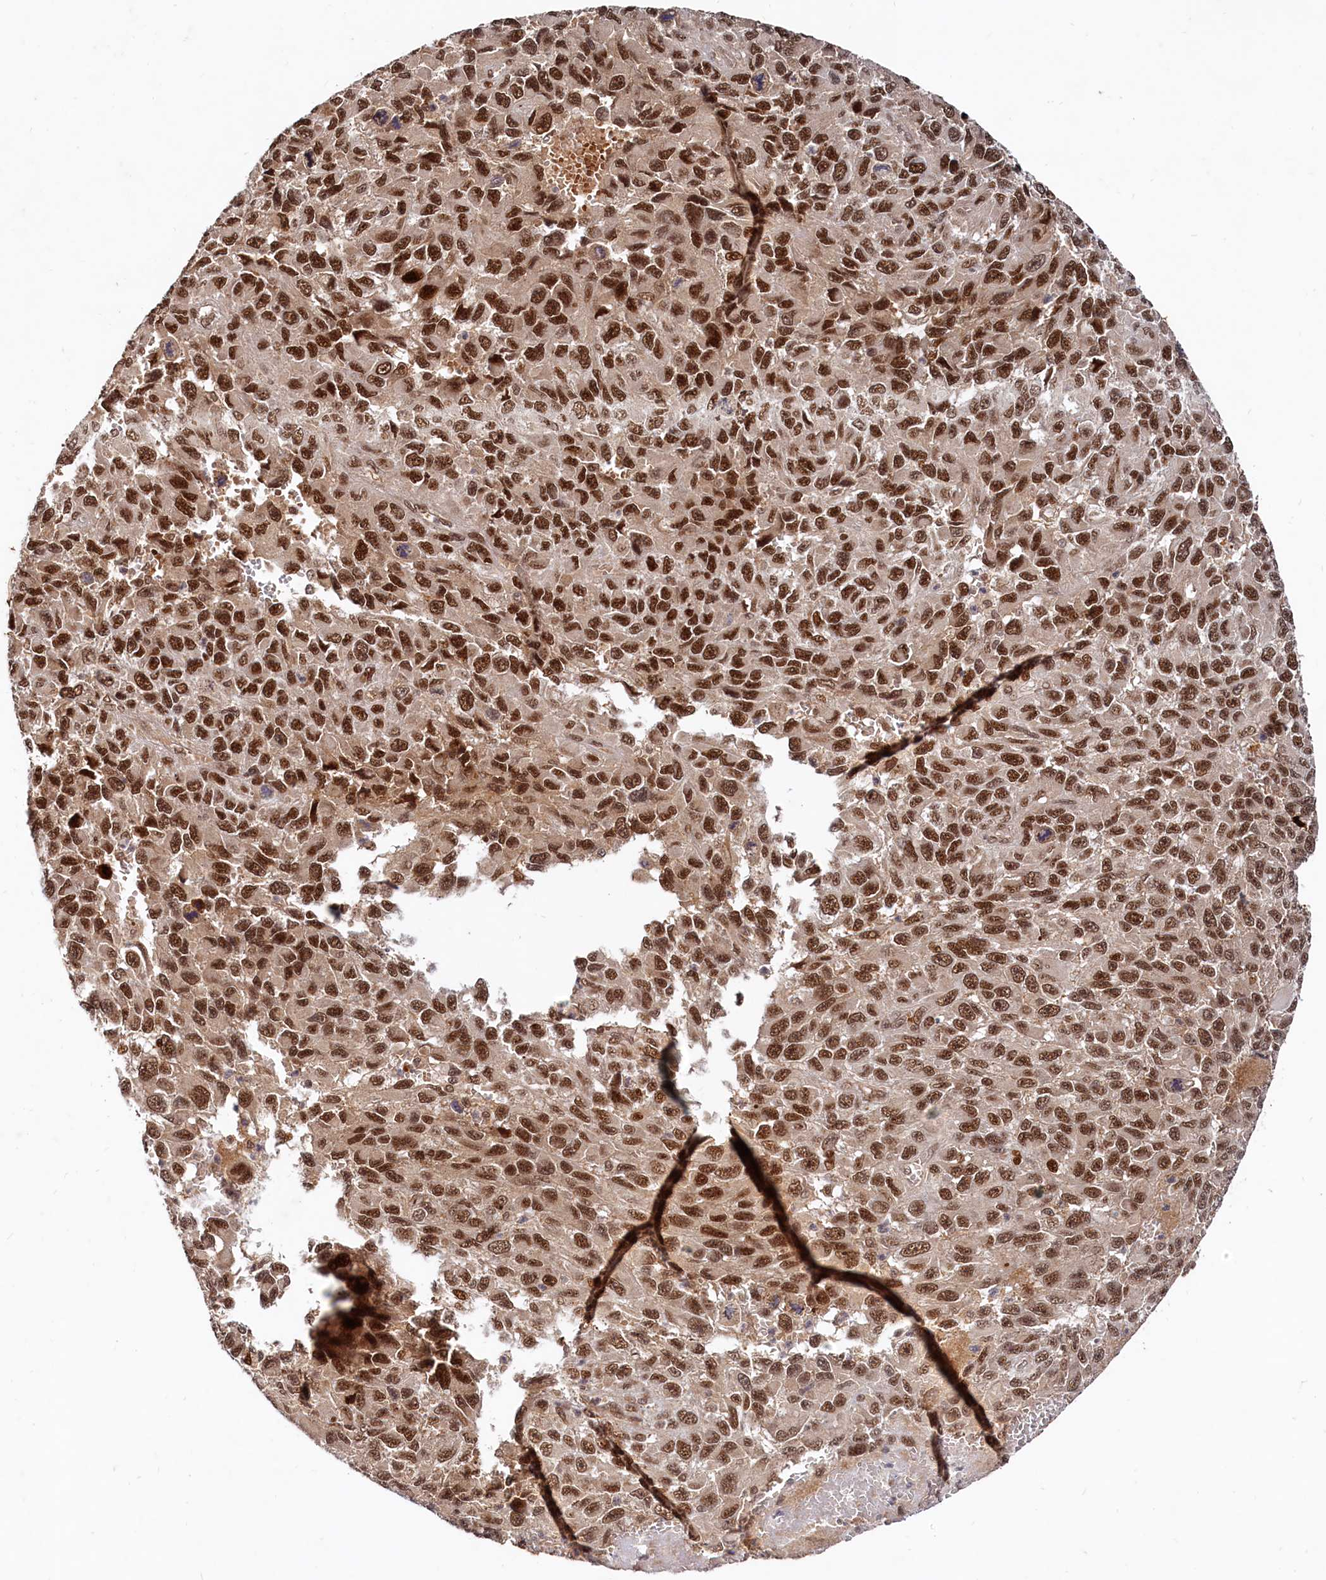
{"staining": {"intensity": "strong", "quantity": ">75%", "location": "nuclear"}, "tissue": "melanoma", "cell_type": "Tumor cells", "image_type": "cancer", "snomed": [{"axis": "morphology", "description": "Normal tissue, NOS"}, {"axis": "morphology", "description": "Malignant melanoma, NOS"}, {"axis": "topography", "description": "Skin"}], "caption": "Protein expression analysis of malignant melanoma exhibits strong nuclear positivity in approximately >75% of tumor cells.", "gene": "TRAPPC4", "patient": {"sex": "female", "age": 96}}